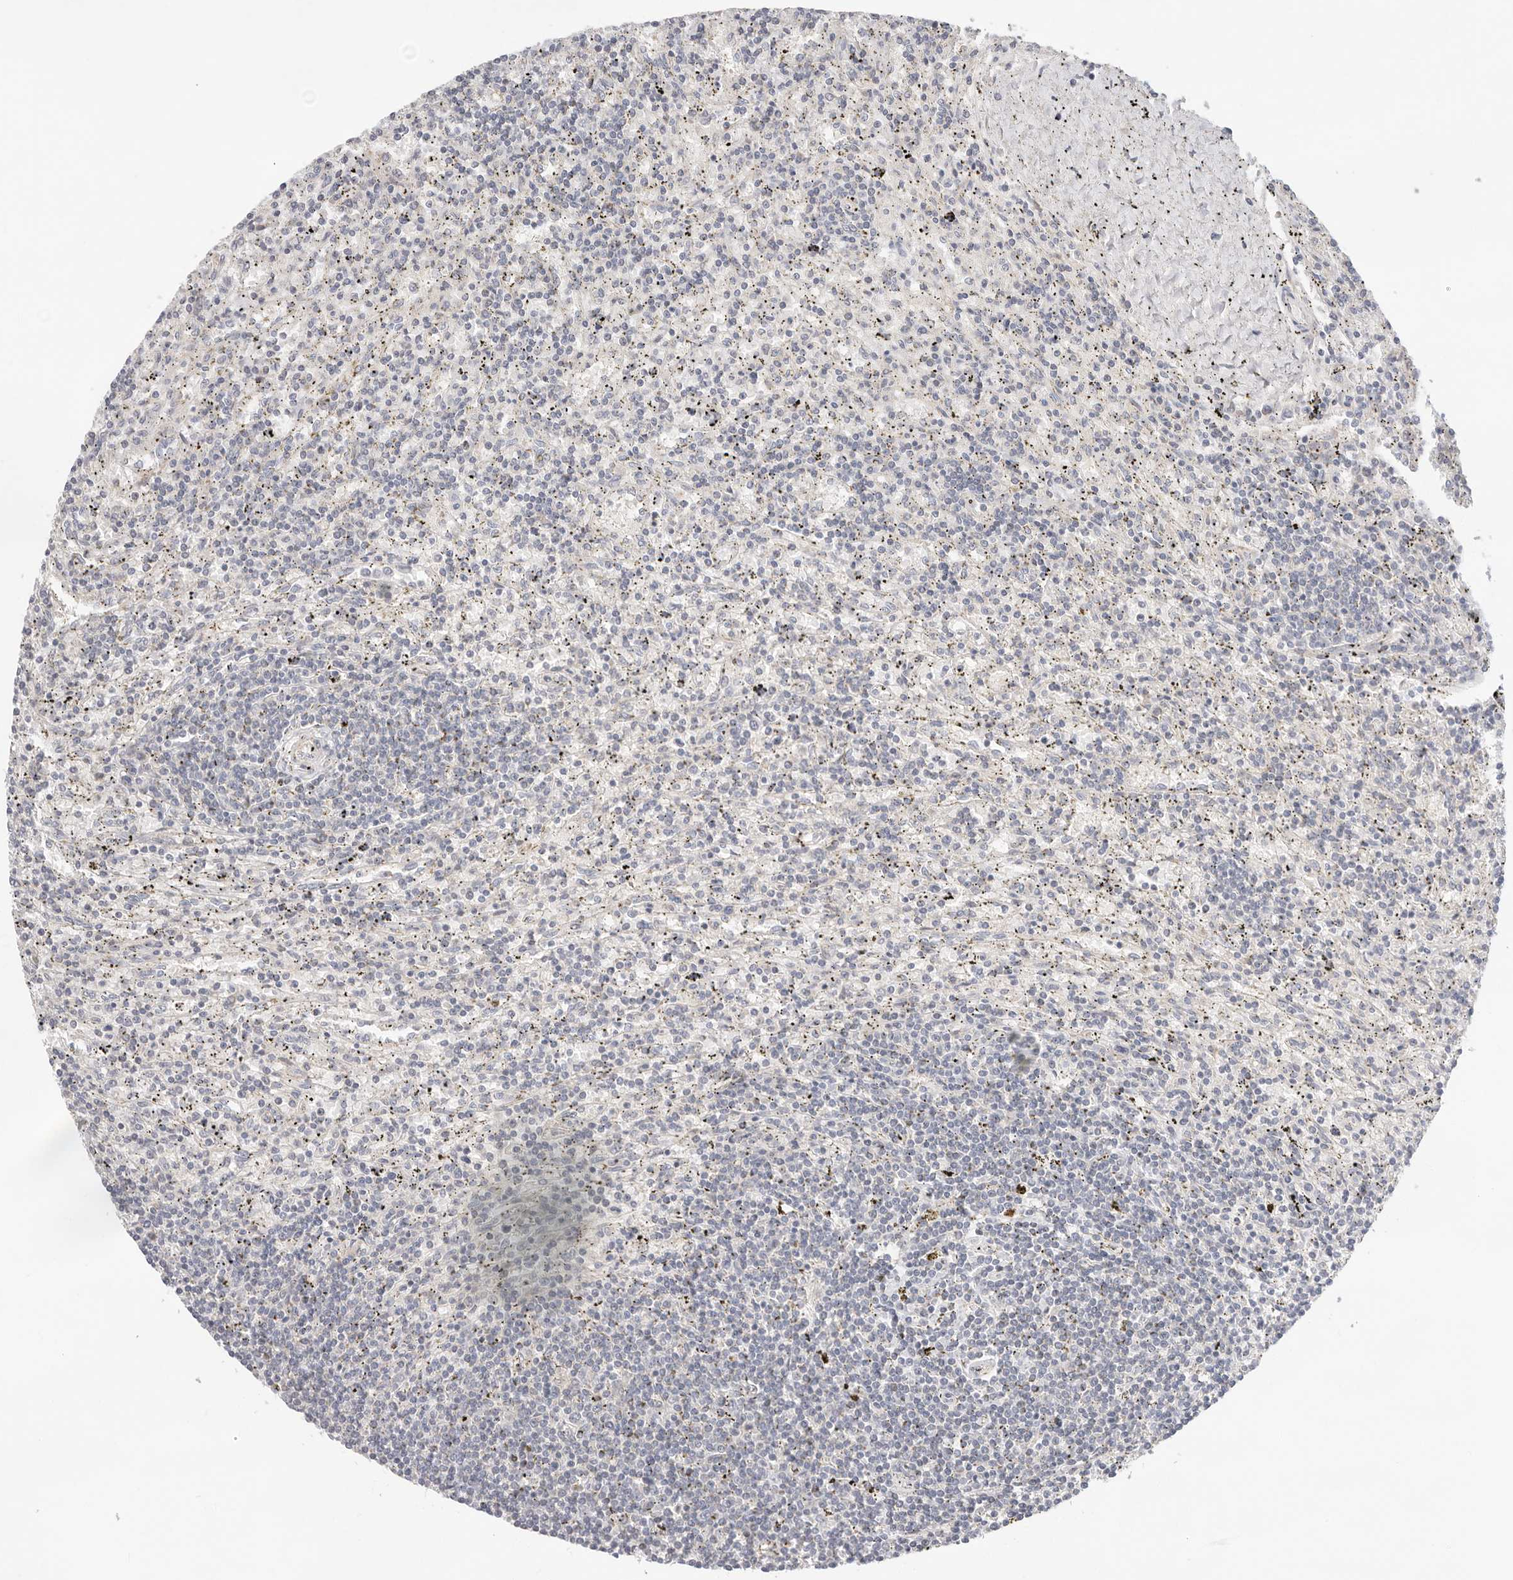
{"staining": {"intensity": "negative", "quantity": "none", "location": "none"}, "tissue": "lymphoma", "cell_type": "Tumor cells", "image_type": "cancer", "snomed": [{"axis": "morphology", "description": "Malignant lymphoma, non-Hodgkin's type, Low grade"}, {"axis": "topography", "description": "Spleen"}], "caption": "This histopathology image is of malignant lymphoma, non-Hodgkin's type (low-grade) stained with immunohistochemistry to label a protein in brown with the nuclei are counter-stained blue. There is no positivity in tumor cells.", "gene": "USH1C", "patient": {"sex": "male", "age": 76}}